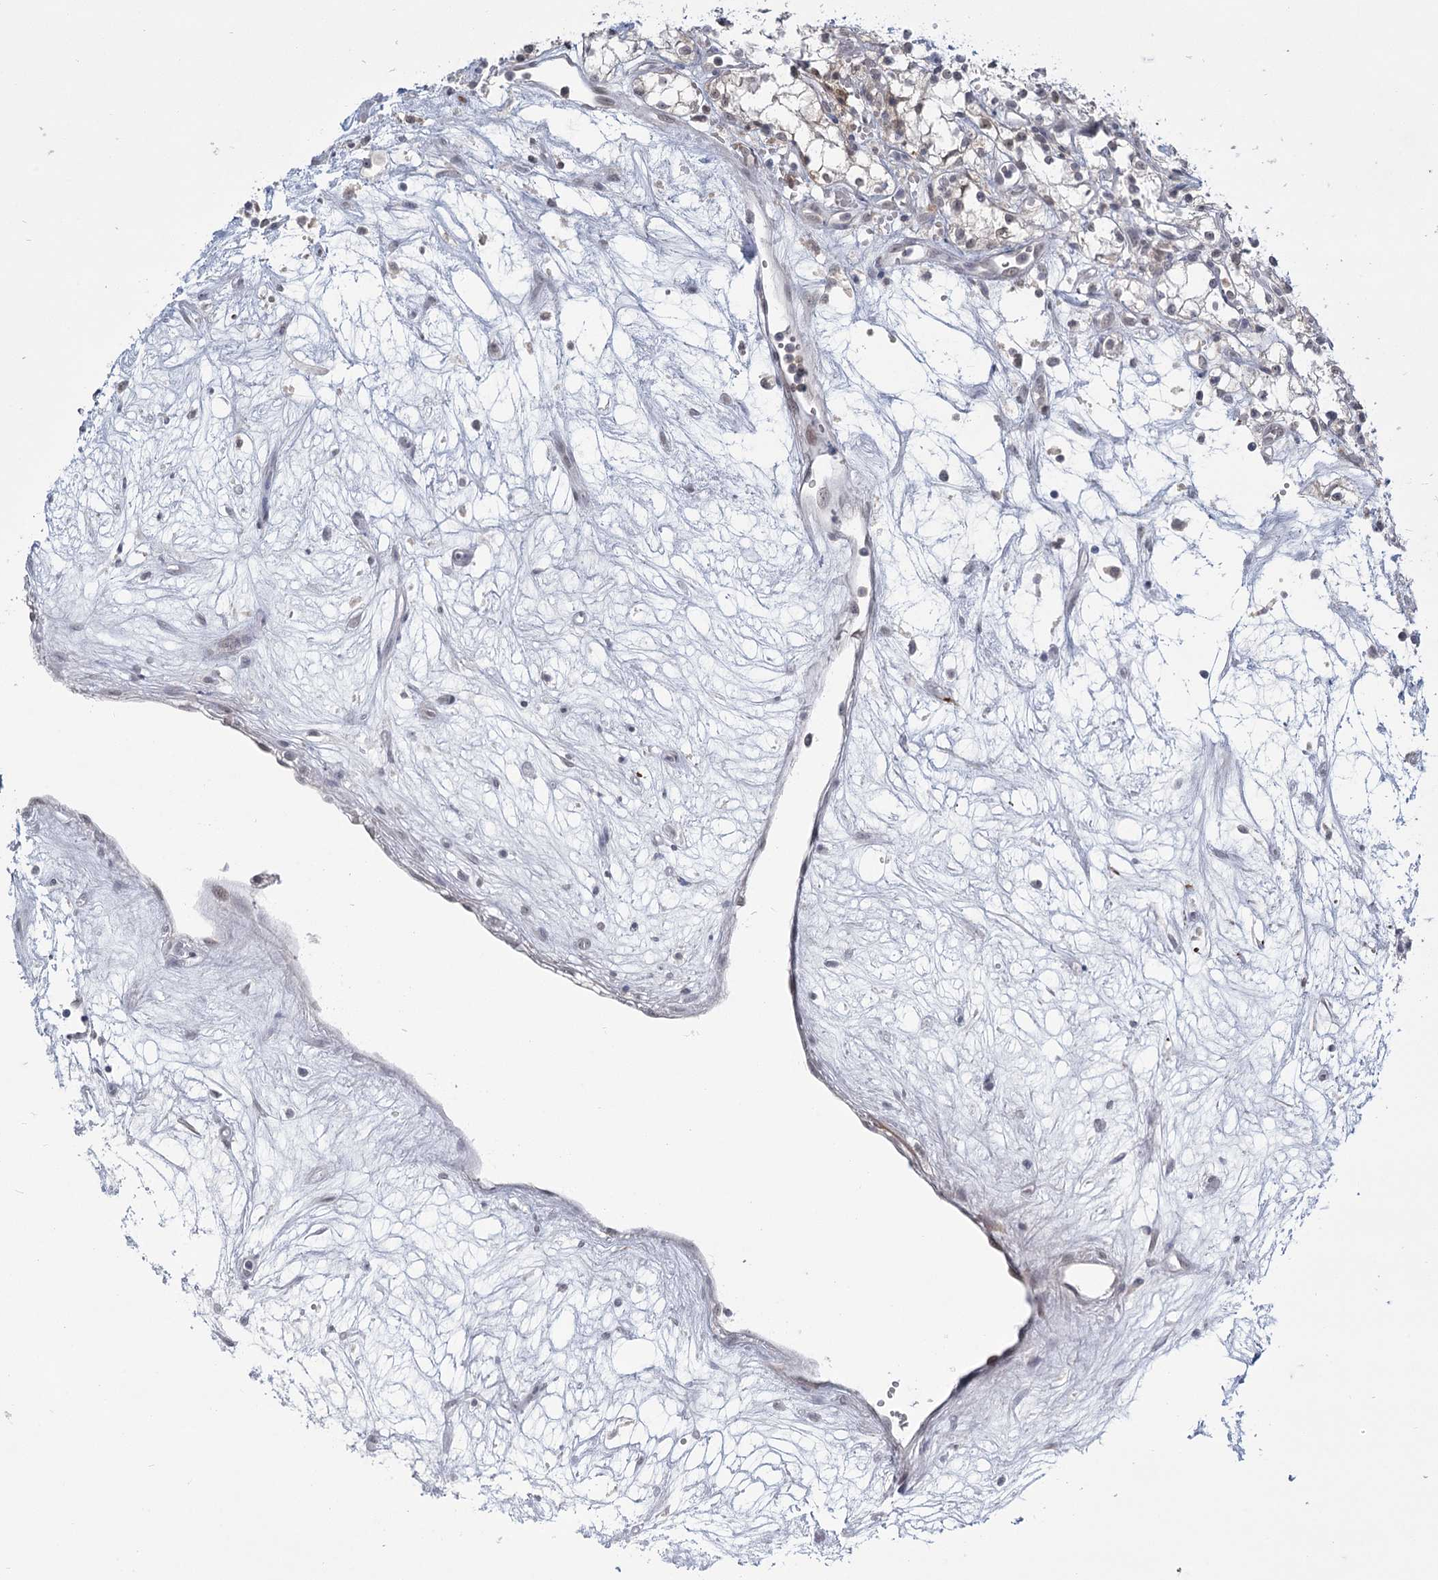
{"staining": {"intensity": "negative", "quantity": "none", "location": "none"}, "tissue": "renal cancer", "cell_type": "Tumor cells", "image_type": "cancer", "snomed": [{"axis": "morphology", "description": "Adenocarcinoma, NOS"}, {"axis": "topography", "description": "Kidney"}], "caption": "Adenocarcinoma (renal) stained for a protein using immunohistochemistry shows no expression tumor cells.", "gene": "TMEM70", "patient": {"sex": "male", "age": 59}}